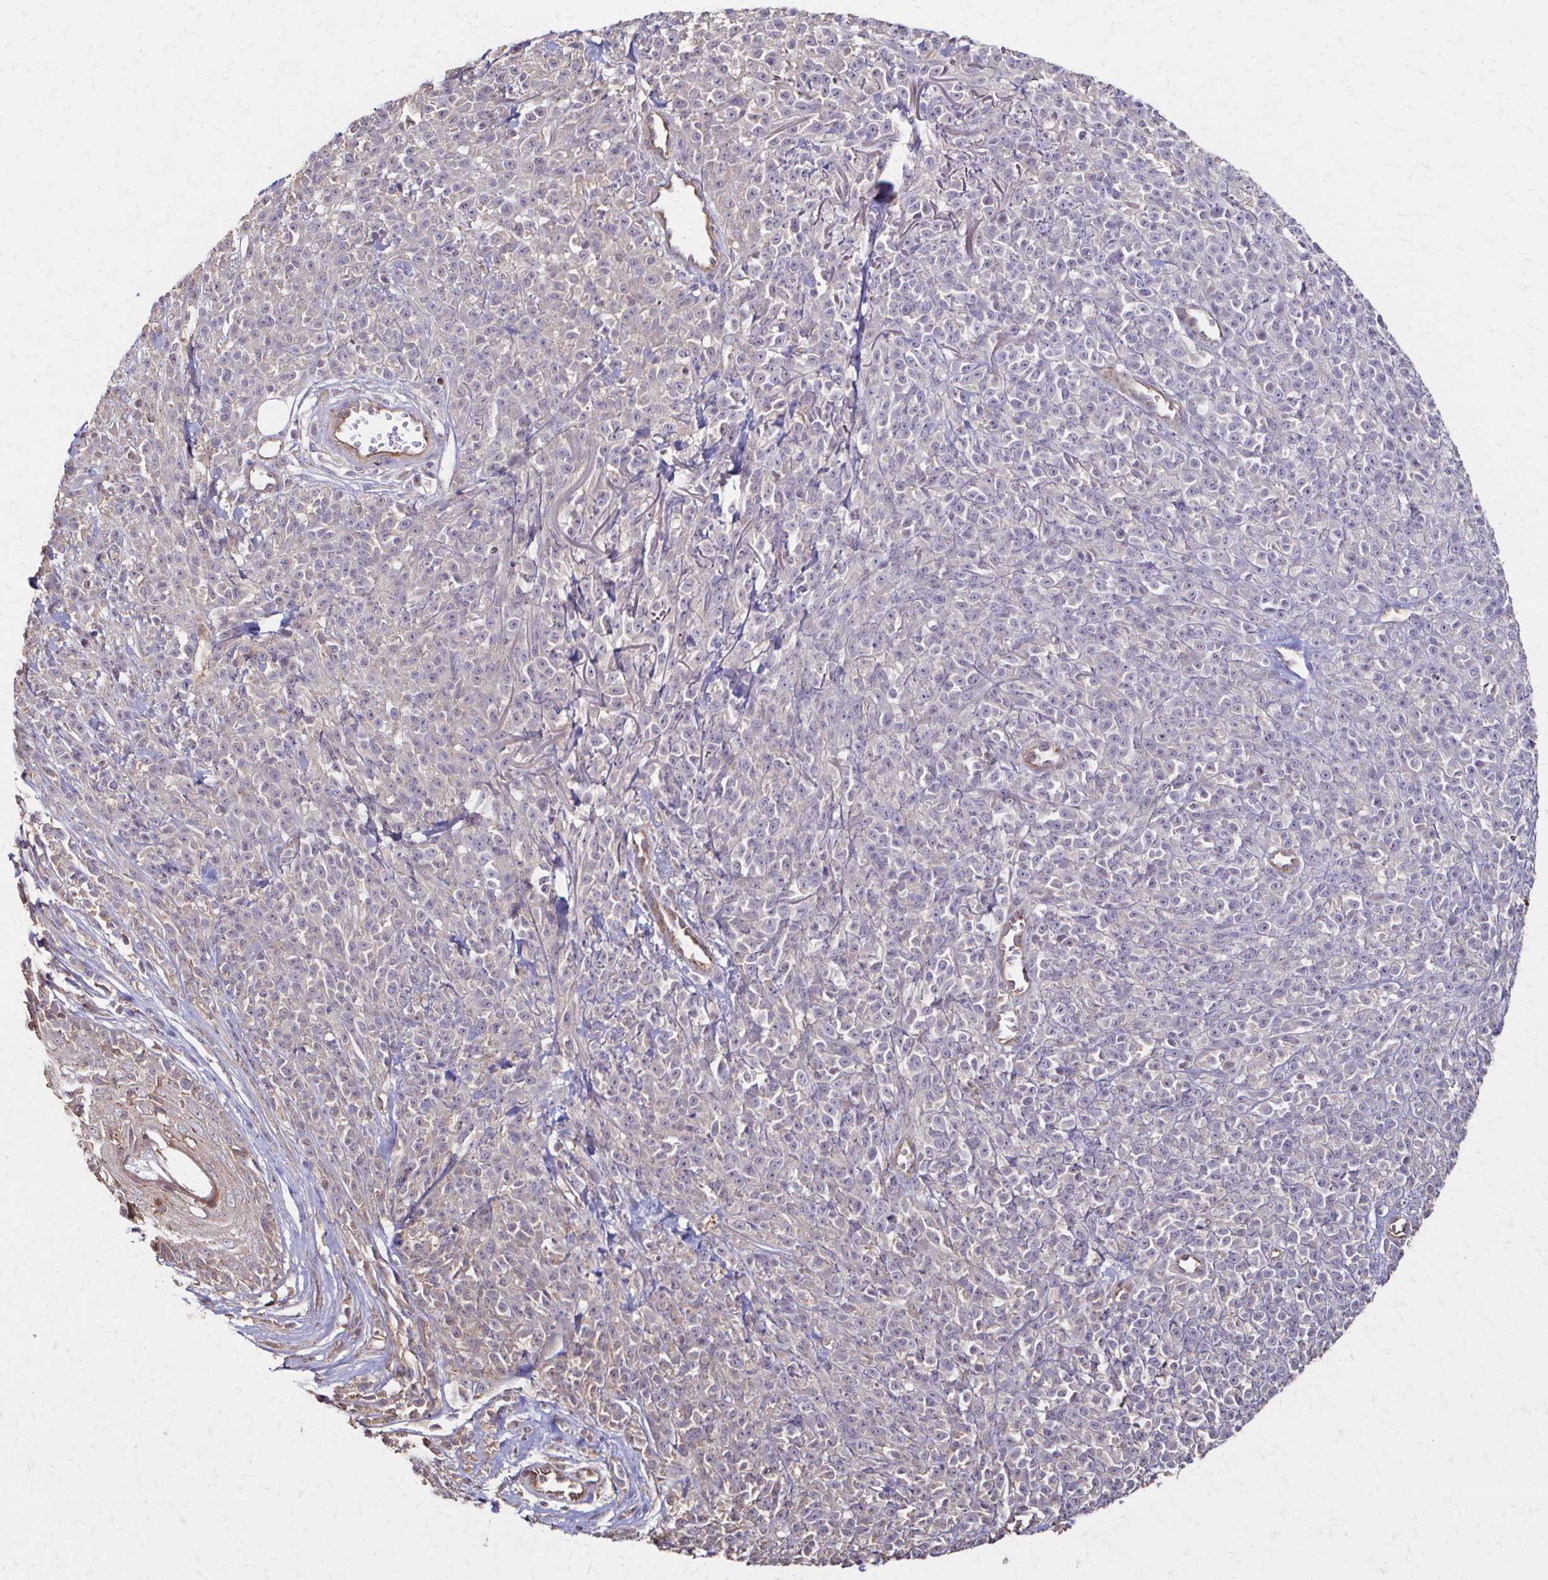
{"staining": {"intensity": "negative", "quantity": "none", "location": "none"}, "tissue": "melanoma", "cell_type": "Tumor cells", "image_type": "cancer", "snomed": [{"axis": "morphology", "description": "Malignant melanoma, NOS"}, {"axis": "topography", "description": "Skin"}, {"axis": "topography", "description": "Skin of trunk"}], "caption": "Immunohistochemistry image of neoplastic tissue: melanoma stained with DAB reveals no significant protein expression in tumor cells. Brightfield microscopy of immunohistochemistry (IHC) stained with DAB (brown) and hematoxylin (blue), captured at high magnification.", "gene": "IL18BP", "patient": {"sex": "male", "age": 74}}